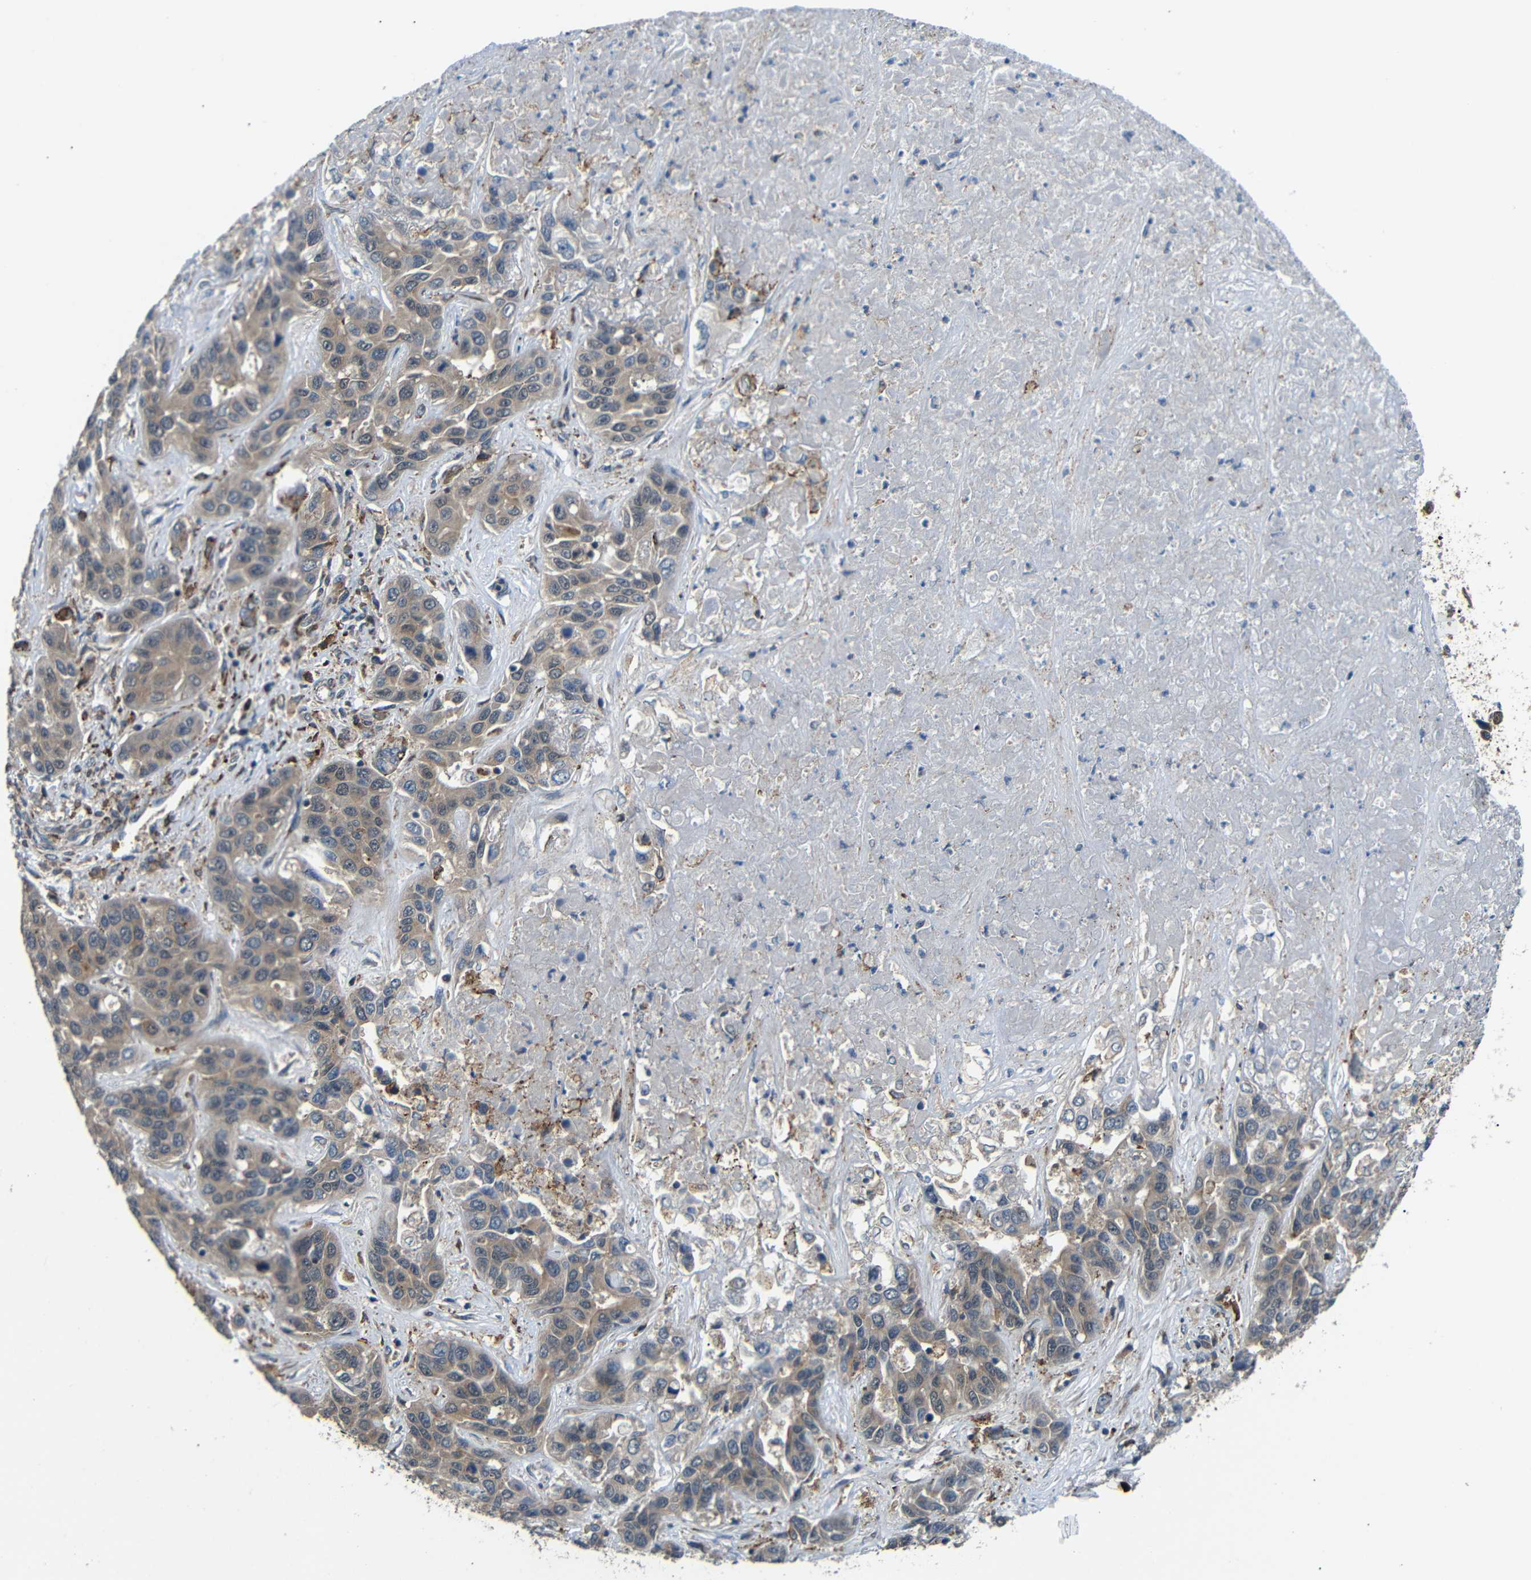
{"staining": {"intensity": "weak", "quantity": ">75%", "location": "cytoplasmic/membranous"}, "tissue": "liver cancer", "cell_type": "Tumor cells", "image_type": "cancer", "snomed": [{"axis": "morphology", "description": "Cholangiocarcinoma"}, {"axis": "topography", "description": "Liver"}], "caption": "Human liver cancer (cholangiocarcinoma) stained with a protein marker exhibits weak staining in tumor cells.", "gene": "SYDE1", "patient": {"sex": "female", "age": 52}}